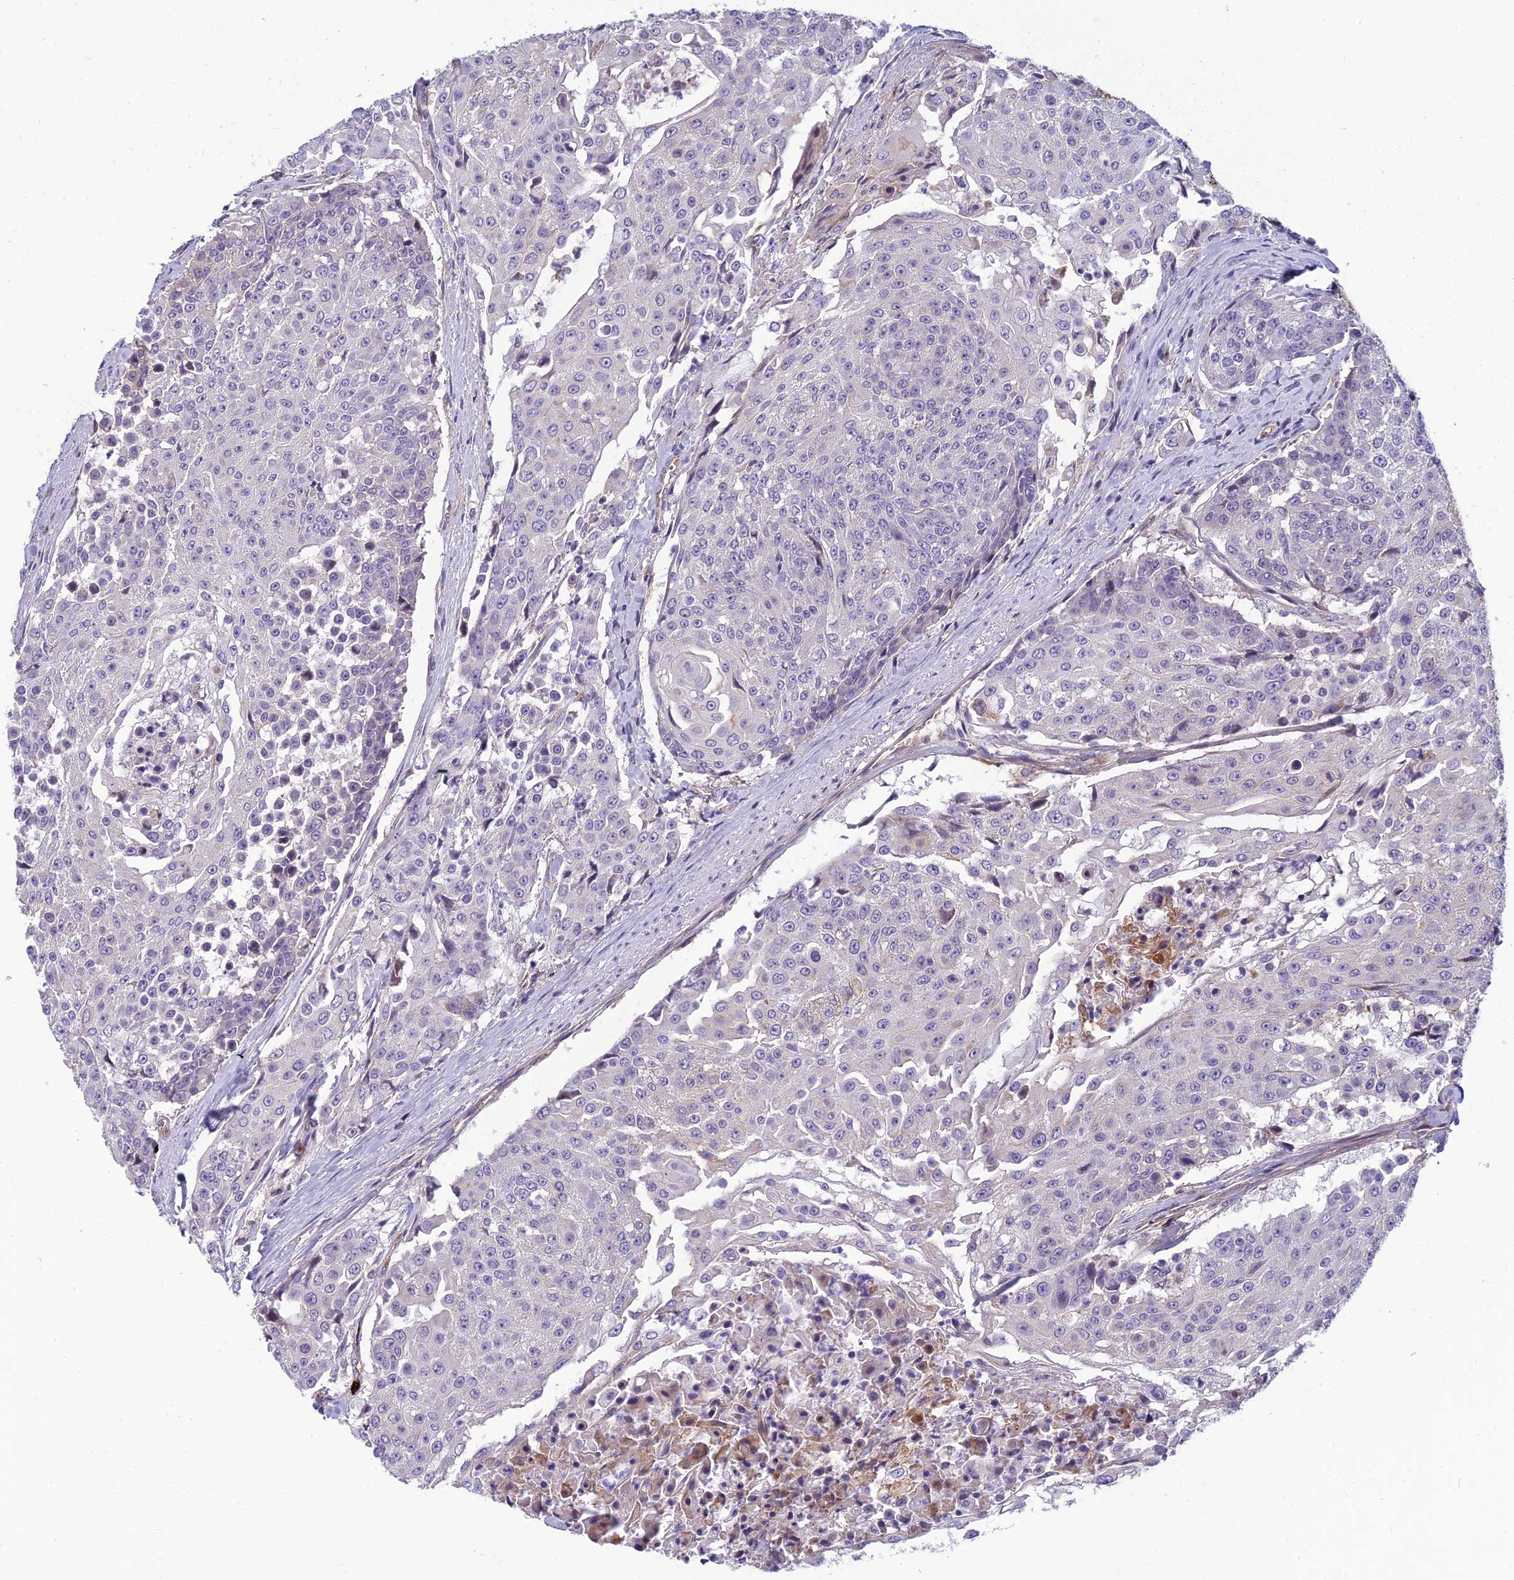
{"staining": {"intensity": "negative", "quantity": "none", "location": "none"}, "tissue": "urothelial cancer", "cell_type": "Tumor cells", "image_type": "cancer", "snomed": [{"axis": "morphology", "description": "Urothelial carcinoma, High grade"}, {"axis": "topography", "description": "Urinary bladder"}], "caption": "DAB immunohistochemical staining of urothelial carcinoma (high-grade) demonstrates no significant expression in tumor cells.", "gene": "CLEC11A", "patient": {"sex": "female", "age": 63}}